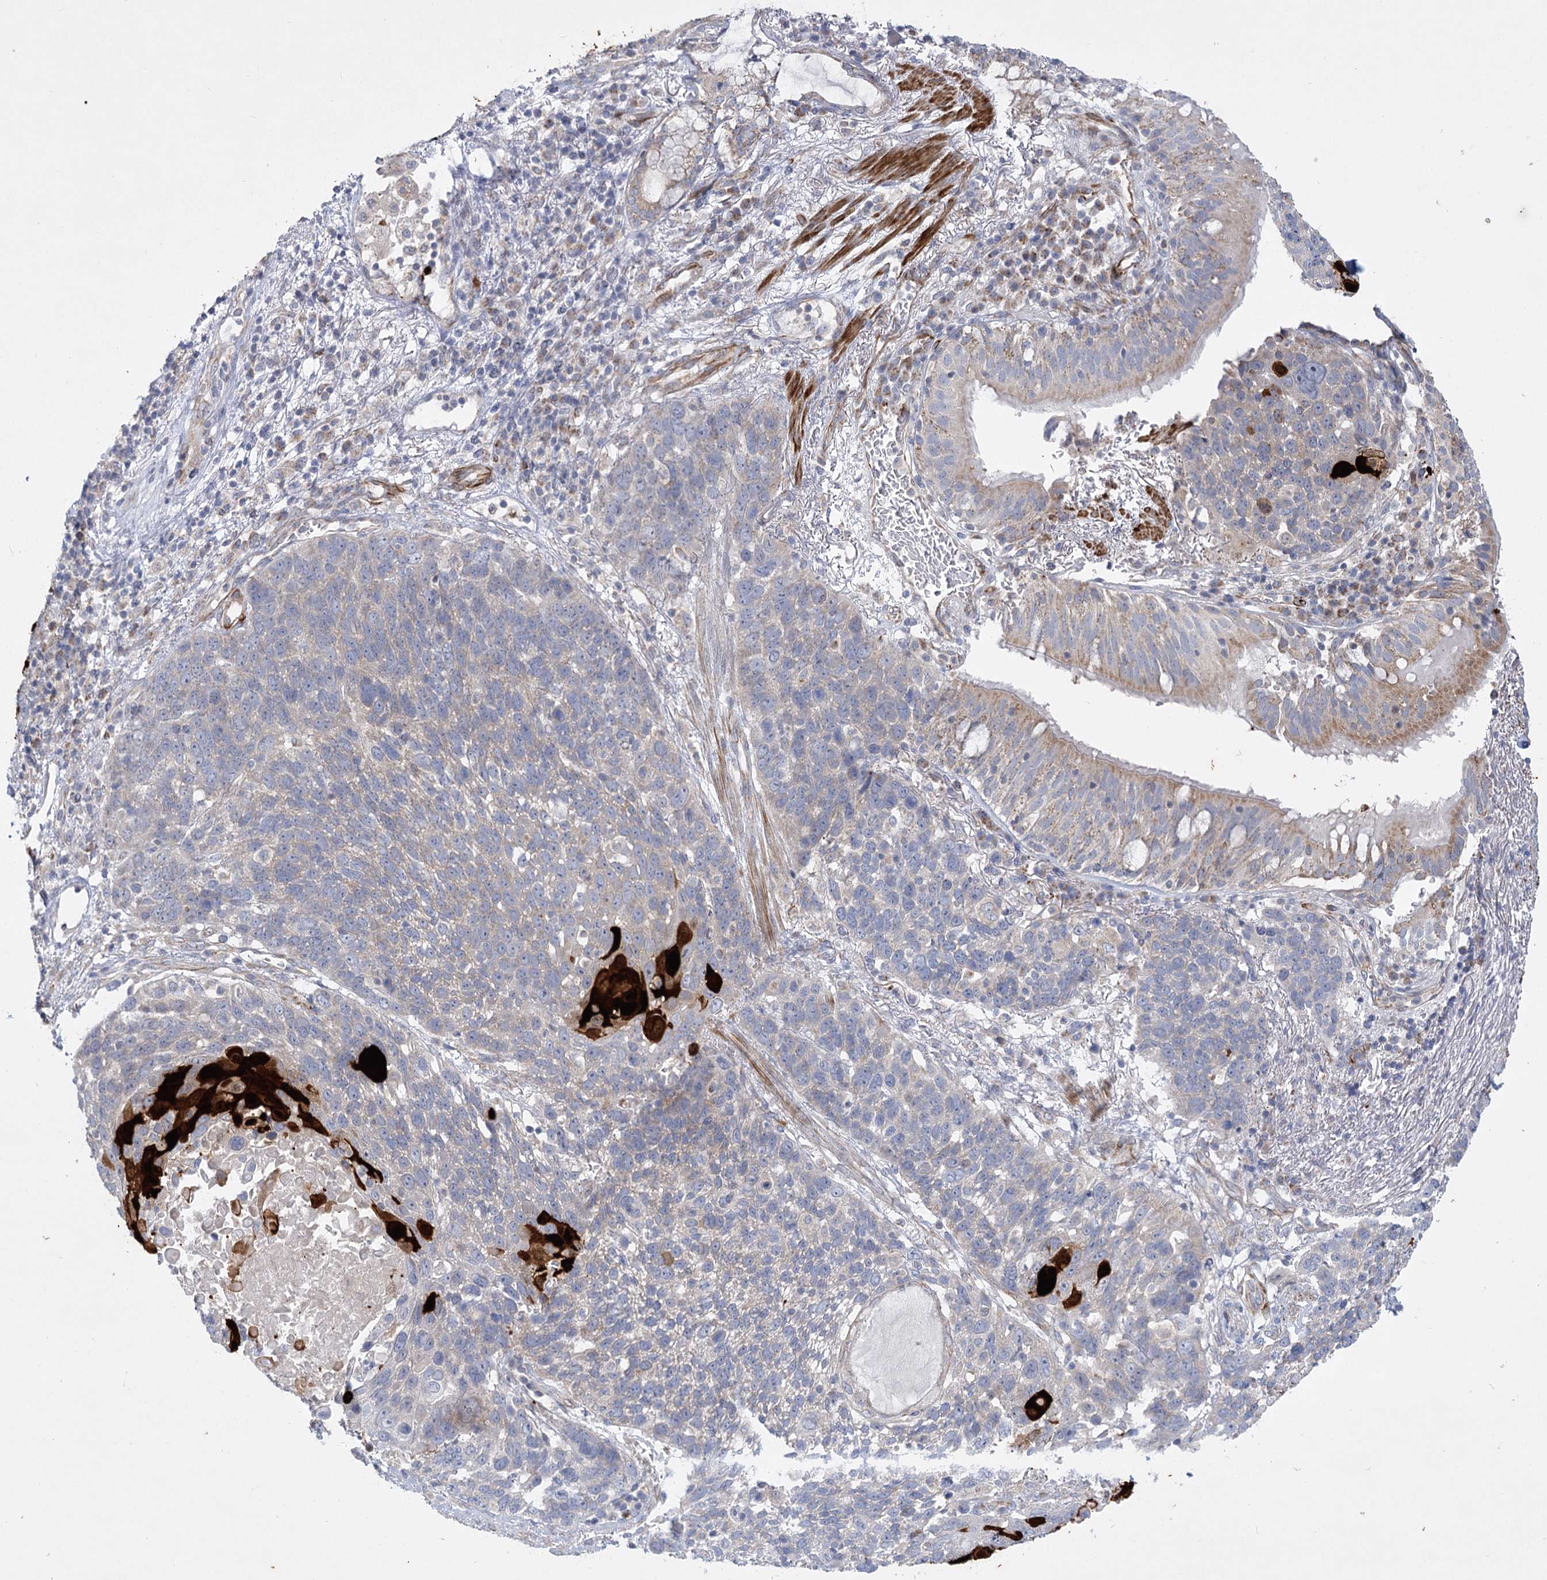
{"staining": {"intensity": "negative", "quantity": "none", "location": "none"}, "tissue": "lung cancer", "cell_type": "Tumor cells", "image_type": "cancer", "snomed": [{"axis": "morphology", "description": "Squamous cell carcinoma, NOS"}, {"axis": "topography", "description": "Lung"}], "caption": "Immunohistochemistry photomicrograph of neoplastic tissue: human lung cancer (squamous cell carcinoma) stained with DAB (3,3'-diaminobenzidine) demonstrates no significant protein positivity in tumor cells. (DAB (3,3'-diaminobenzidine) immunohistochemistry visualized using brightfield microscopy, high magnification).", "gene": "DHTKD1", "patient": {"sex": "male", "age": 66}}